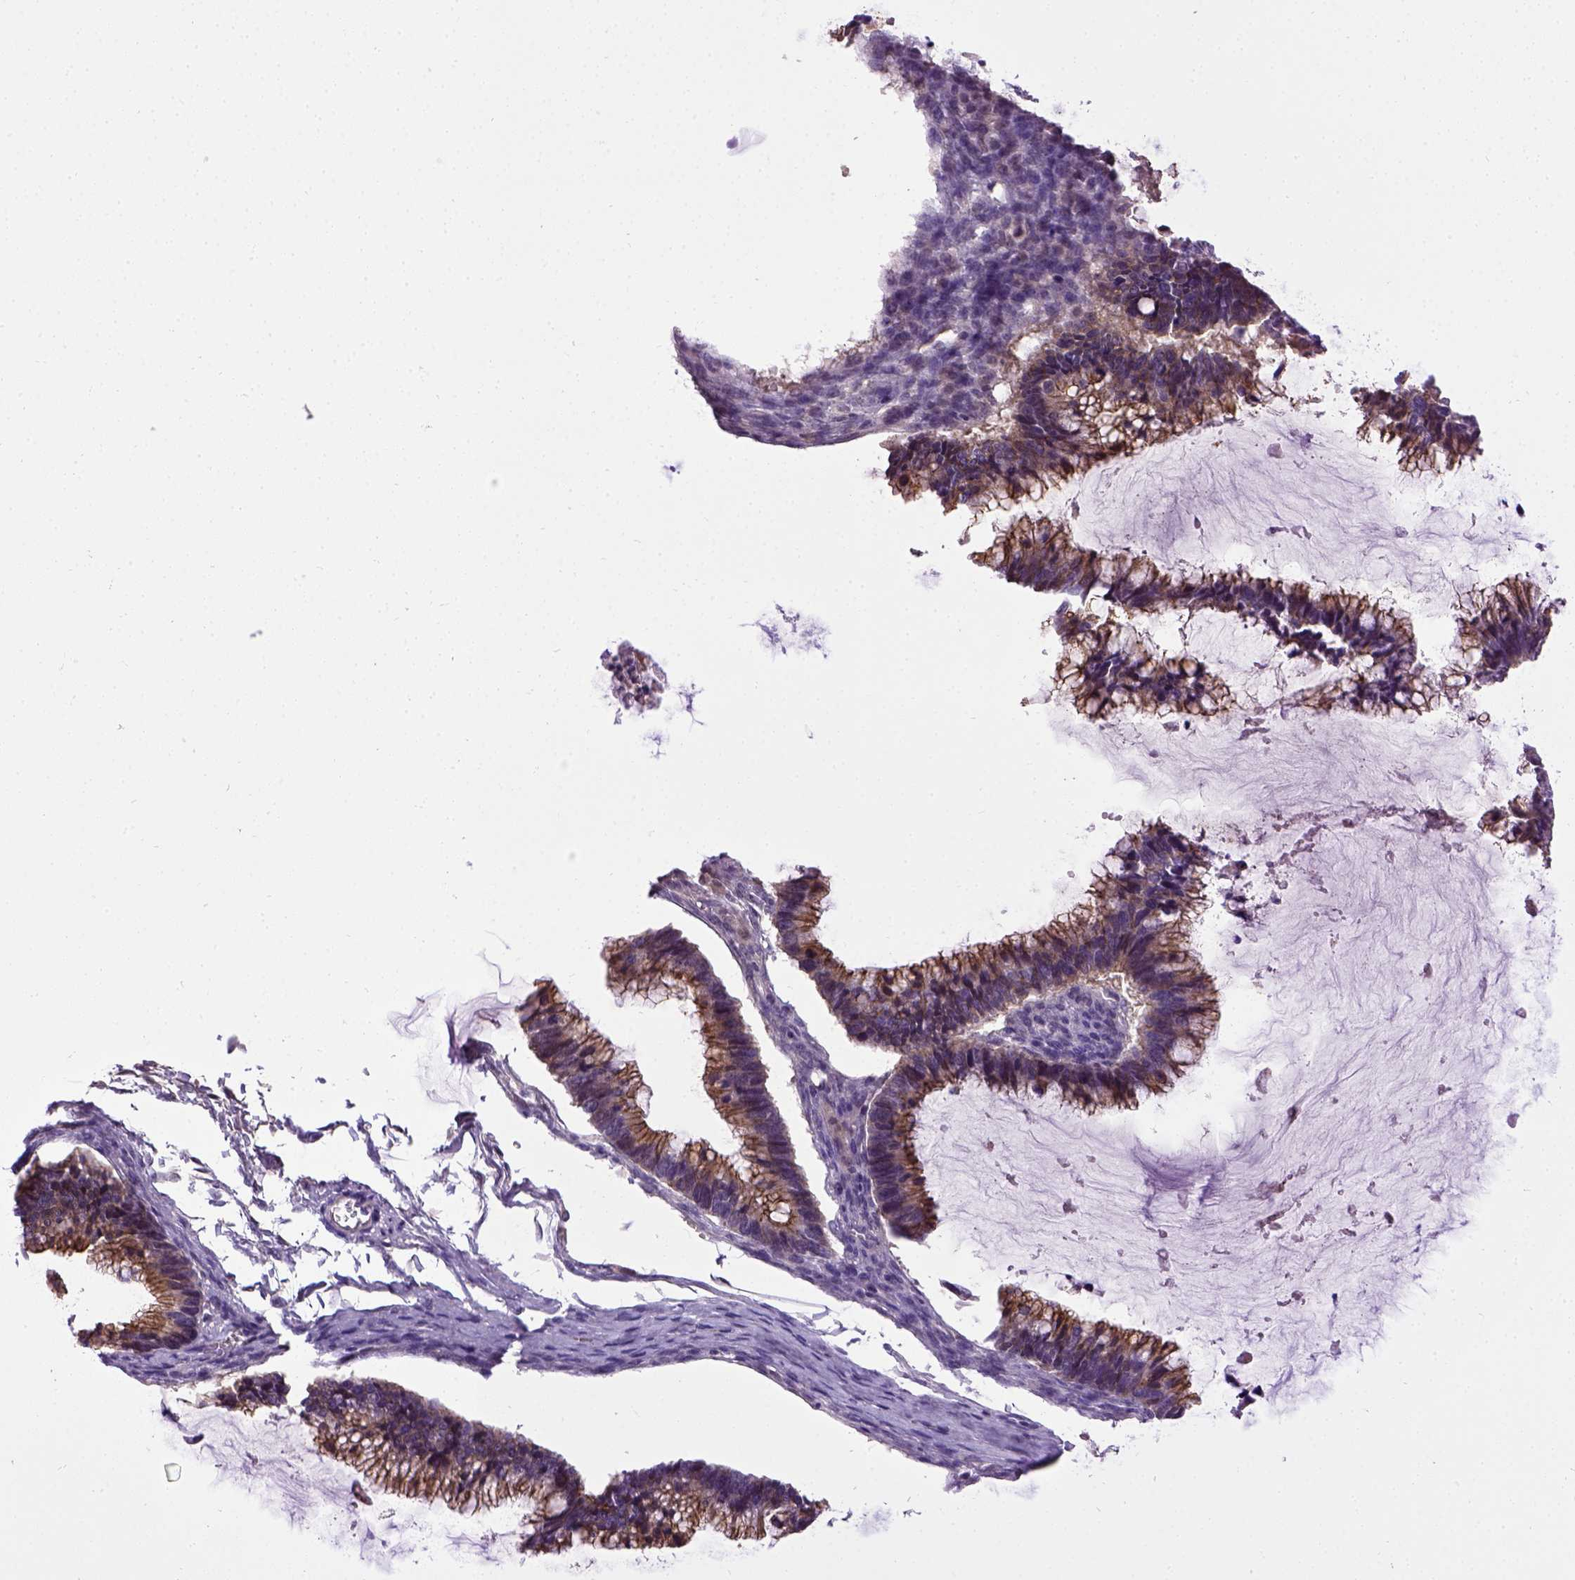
{"staining": {"intensity": "strong", "quantity": ">75%", "location": "cytoplasmic/membranous"}, "tissue": "ovarian cancer", "cell_type": "Tumor cells", "image_type": "cancer", "snomed": [{"axis": "morphology", "description": "Cystadenocarcinoma, mucinous, NOS"}, {"axis": "topography", "description": "Ovary"}], "caption": "The micrograph displays a brown stain indicating the presence of a protein in the cytoplasmic/membranous of tumor cells in ovarian cancer.", "gene": "CDH1", "patient": {"sex": "female", "age": 38}}